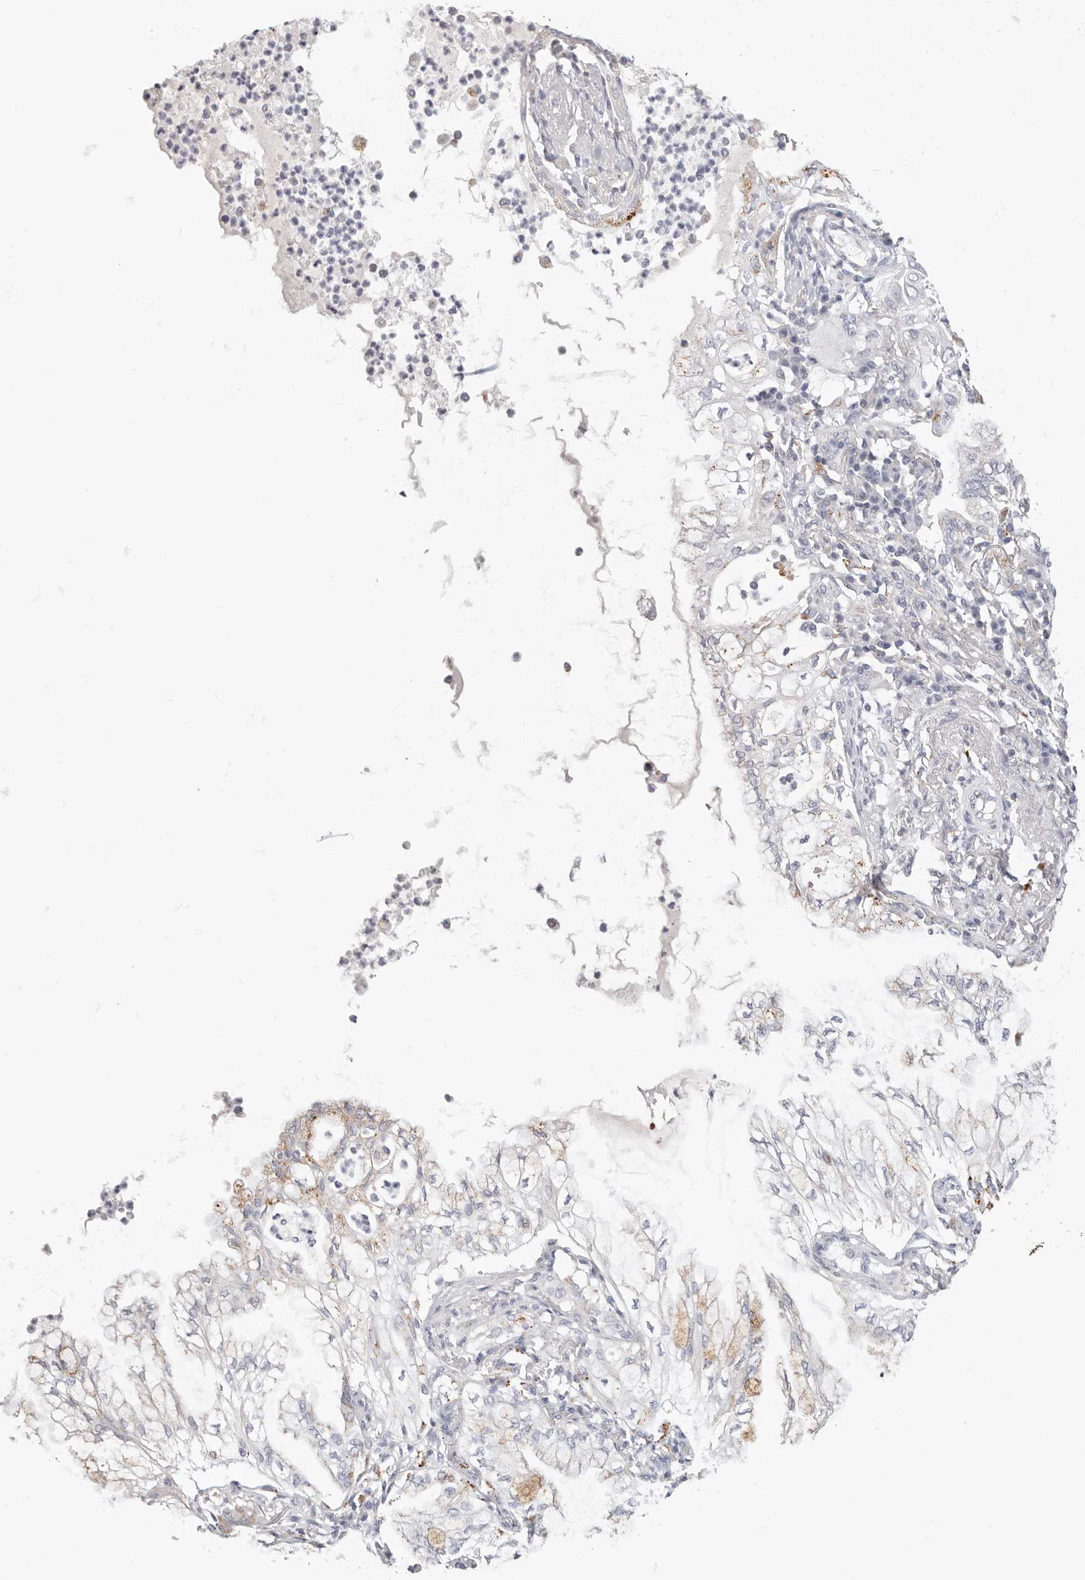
{"staining": {"intensity": "moderate", "quantity": "<25%", "location": "cytoplasmic/membranous"}, "tissue": "lung cancer", "cell_type": "Tumor cells", "image_type": "cancer", "snomed": [{"axis": "morphology", "description": "Adenocarcinoma, NOS"}, {"axis": "topography", "description": "Lung"}], "caption": "A brown stain shows moderate cytoplasmic/membranous staining of a protein in human lung cancer (adenocarcinoma) tumor cells.", "gene": "STKLD1", "patient": {"sex": "female", "age": 70}}